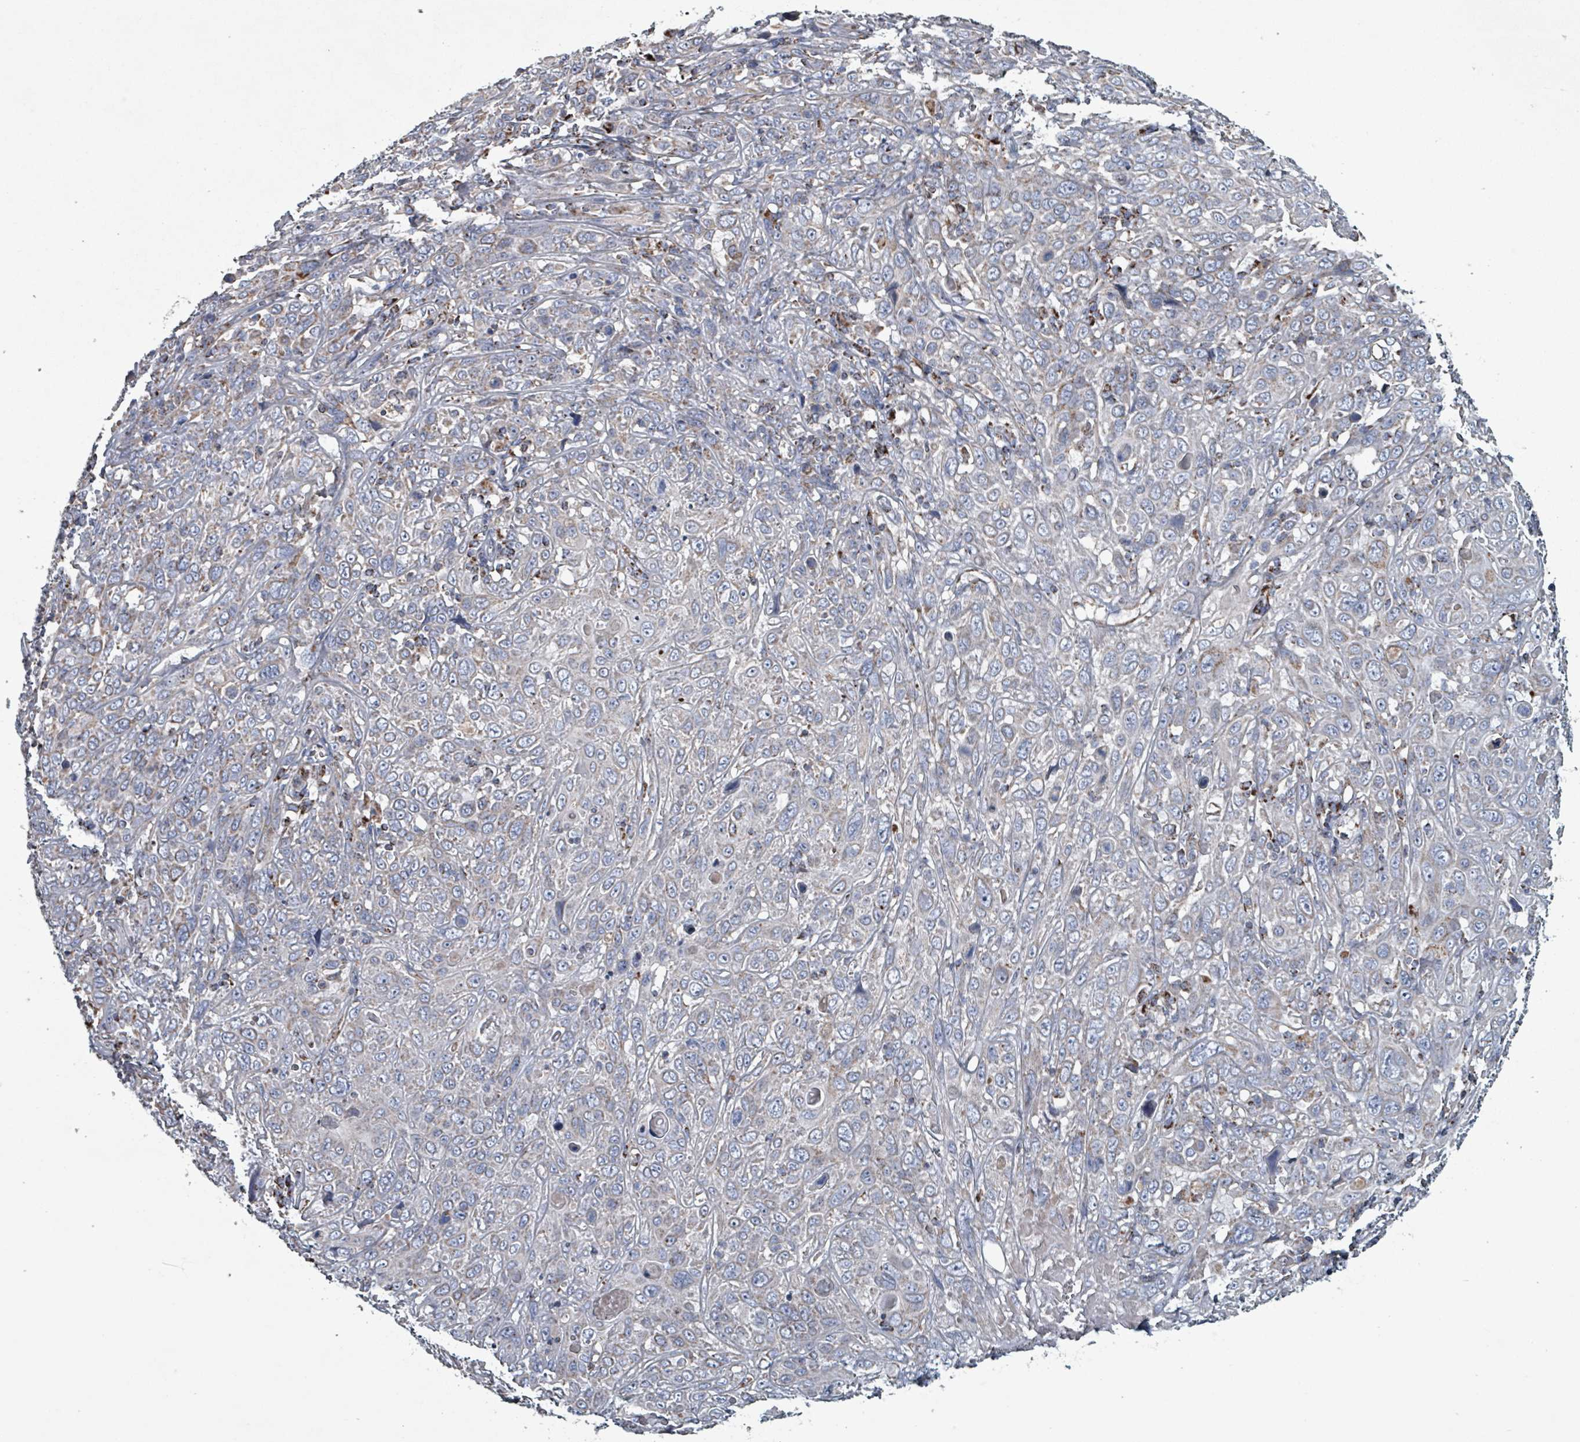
{"staining": {"intensity": "weak", "quantity": "<25%", "location": "cytoplasmic/membranous"}, "tissue": "cervical cancer", "cell_type": "Tumor cells", "image_type": "cancer", "snomed": [{"axis": "morphology", "description": "Squamous cell carcinoma, NOS"}, {"axis": "topography", "description": "Cervix"}], "caption": "Squamous cell carcinoma (cervical) was stained to show a protein in brown. There is no significant expression in tumor cells. Brightfield microscopy of IHC stained with DAB (3,3'-diaminobenzidine) (brown) and hematoxylin (blue), captured at high magnification.", "gene": "ABHD18", "patient": {"sex": "female", "age": 46}}